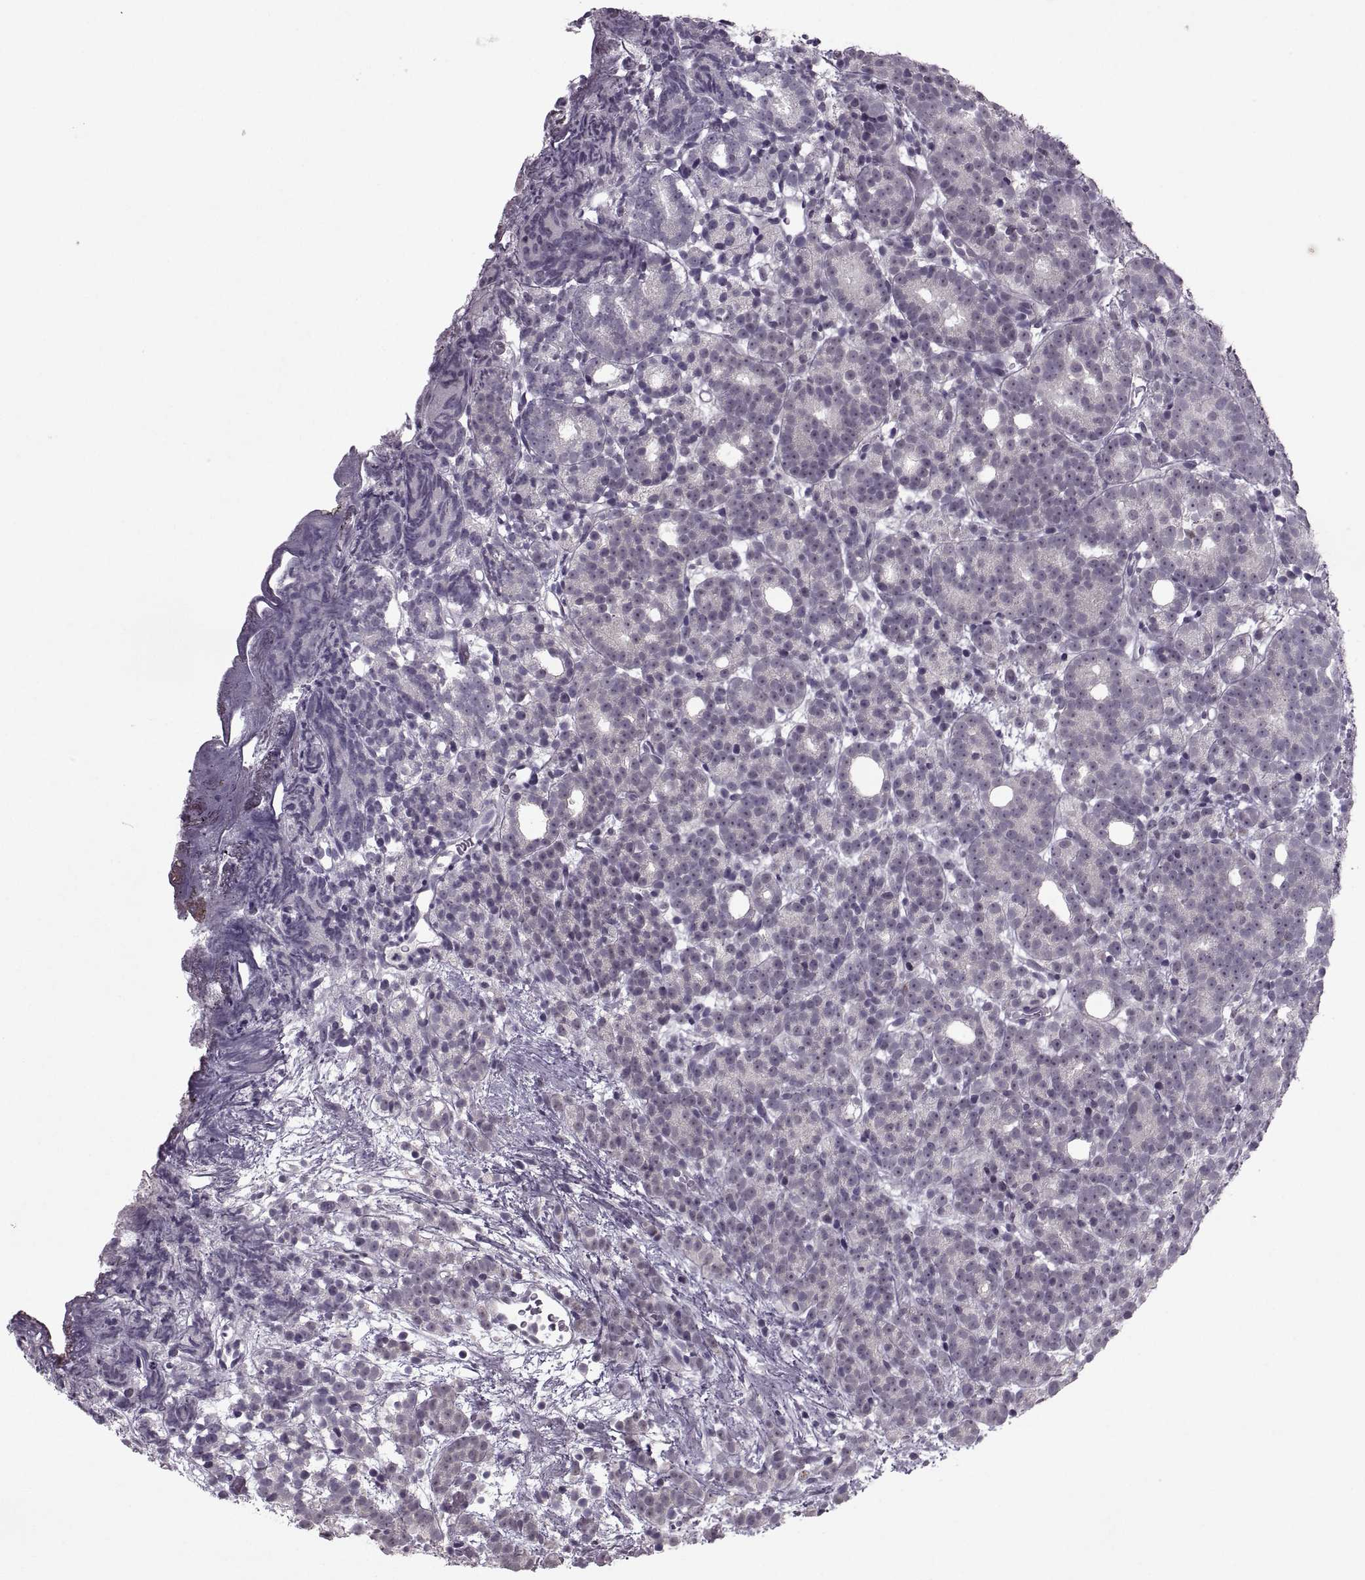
{"staining": {"intensity": "negative", "quantity": "none", "location": "none"}, "tissue": "prostate cancer", "cell_type": "Tumor cells", "image_type": "cancer", "snomed": [{"axis": "morphology", "description": "Adenocarcinoma, High grade"}, {"axis": "topography", "description": "Prostate"}], "caption": "Image shows no protein staining in tumor cells of adenocarcinoma (high-grade) (prostate) tissue. (Stains: DAB IHC with hematoxylin counter stain, Microscopy: brightfield microscopy at high magnification).", "gene": "MGAT4D", "patient": {"sex": "male", "age": 53}}